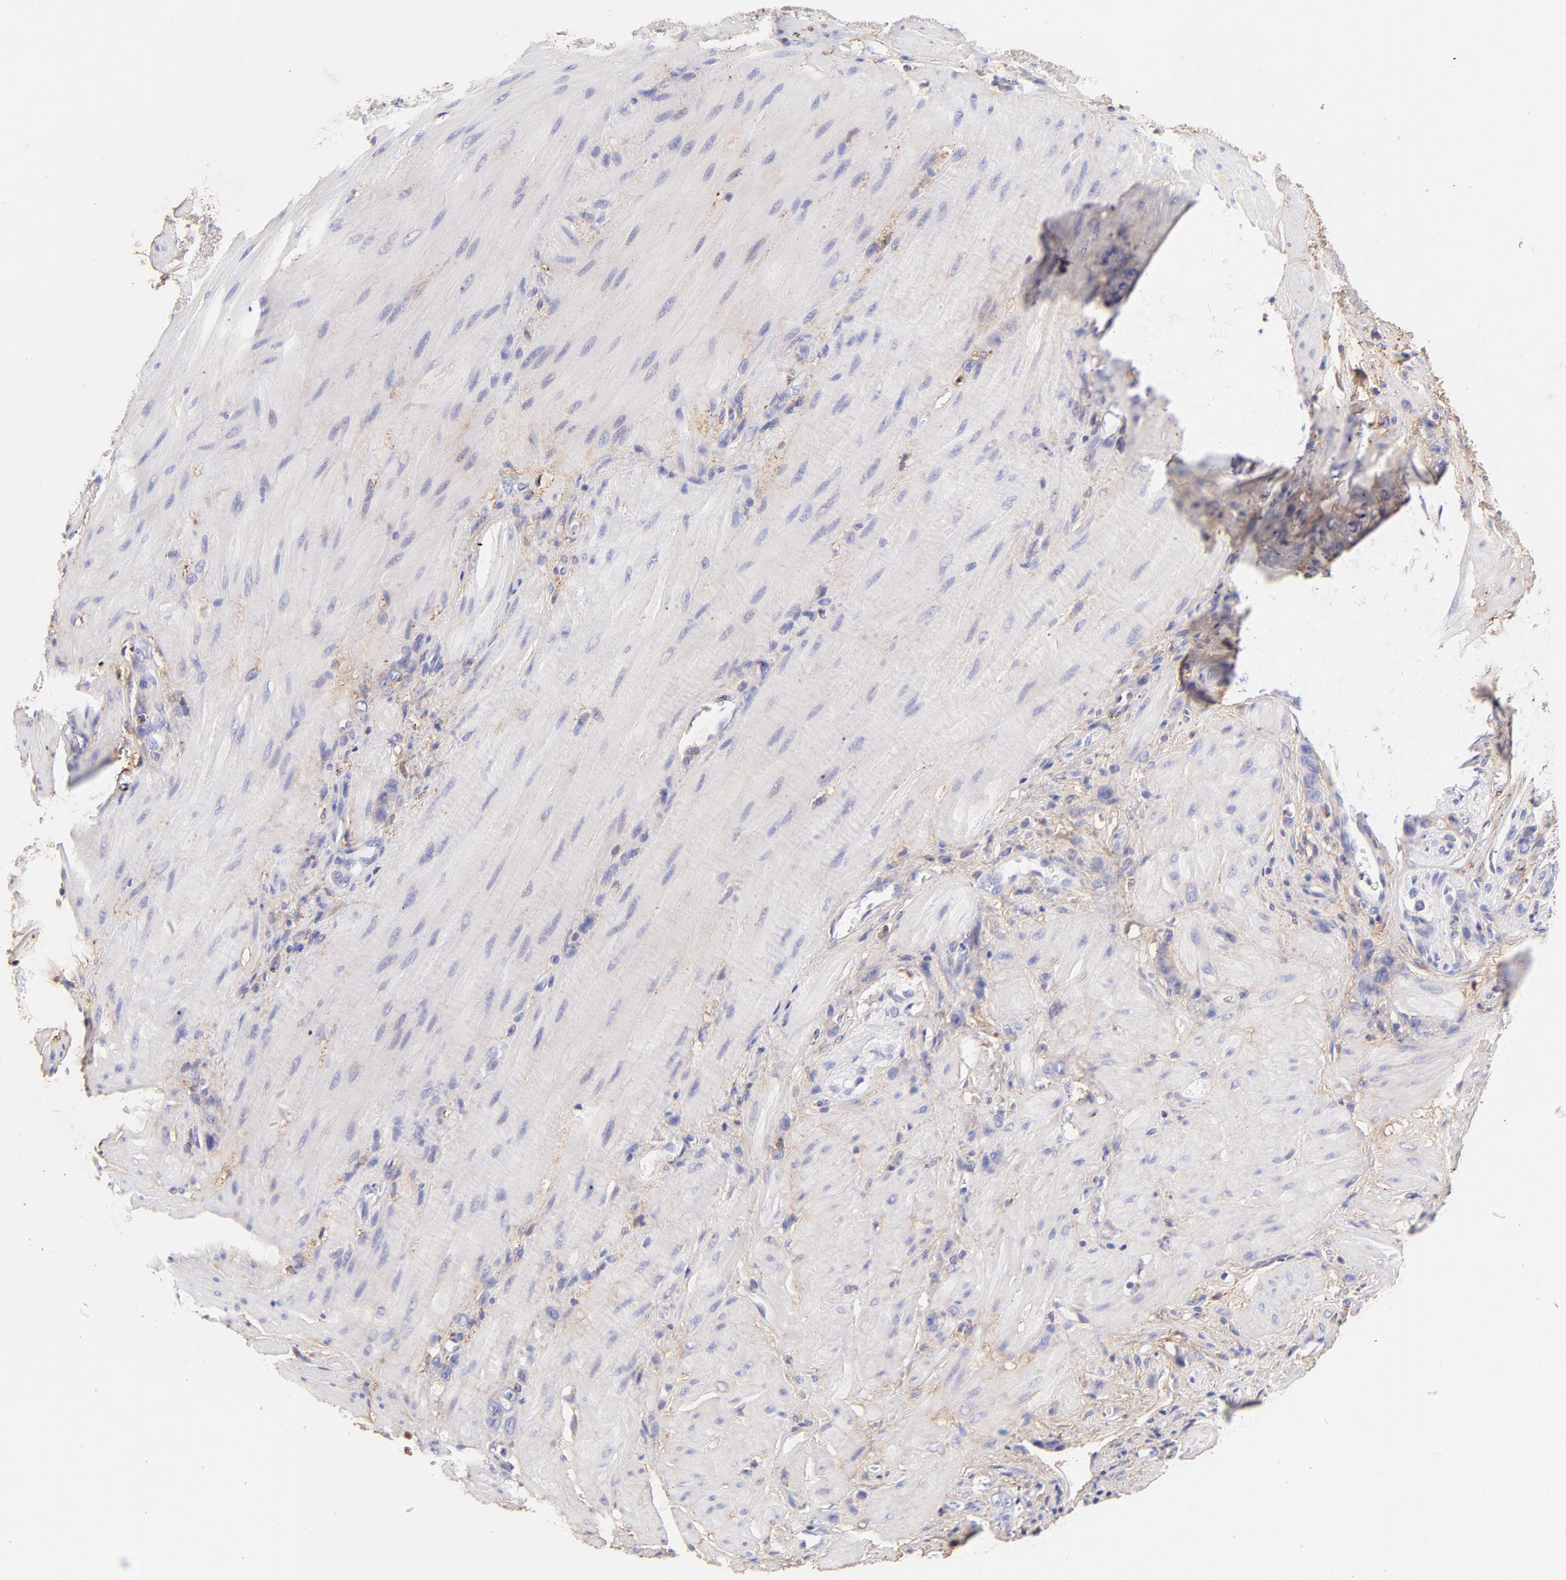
{"staining": {"intensity": "weak", "quantity": ">75%", "location": "cytoplasmic/membranous"}, "tissue": "stomach cancer", "cell_type": "Tumor cells", "image_type": "cancer", "snomed": [{"axis": "morphology", "description": "Normal tissue, NOS"}, {"axis": "morphology", "description": "Adenocarcinoma, NOS"}, {"axis": "topography", "description": "Stomach"}], "caption": "IHC image of human adenocarcinoma (stomach) stained for a protein (brown), which displays low levels of weak cytoplasmic/membranous expression in about >75% of tumor cells.", "gene": "BGN", "patient": {"sex": "male", "age": 82}}